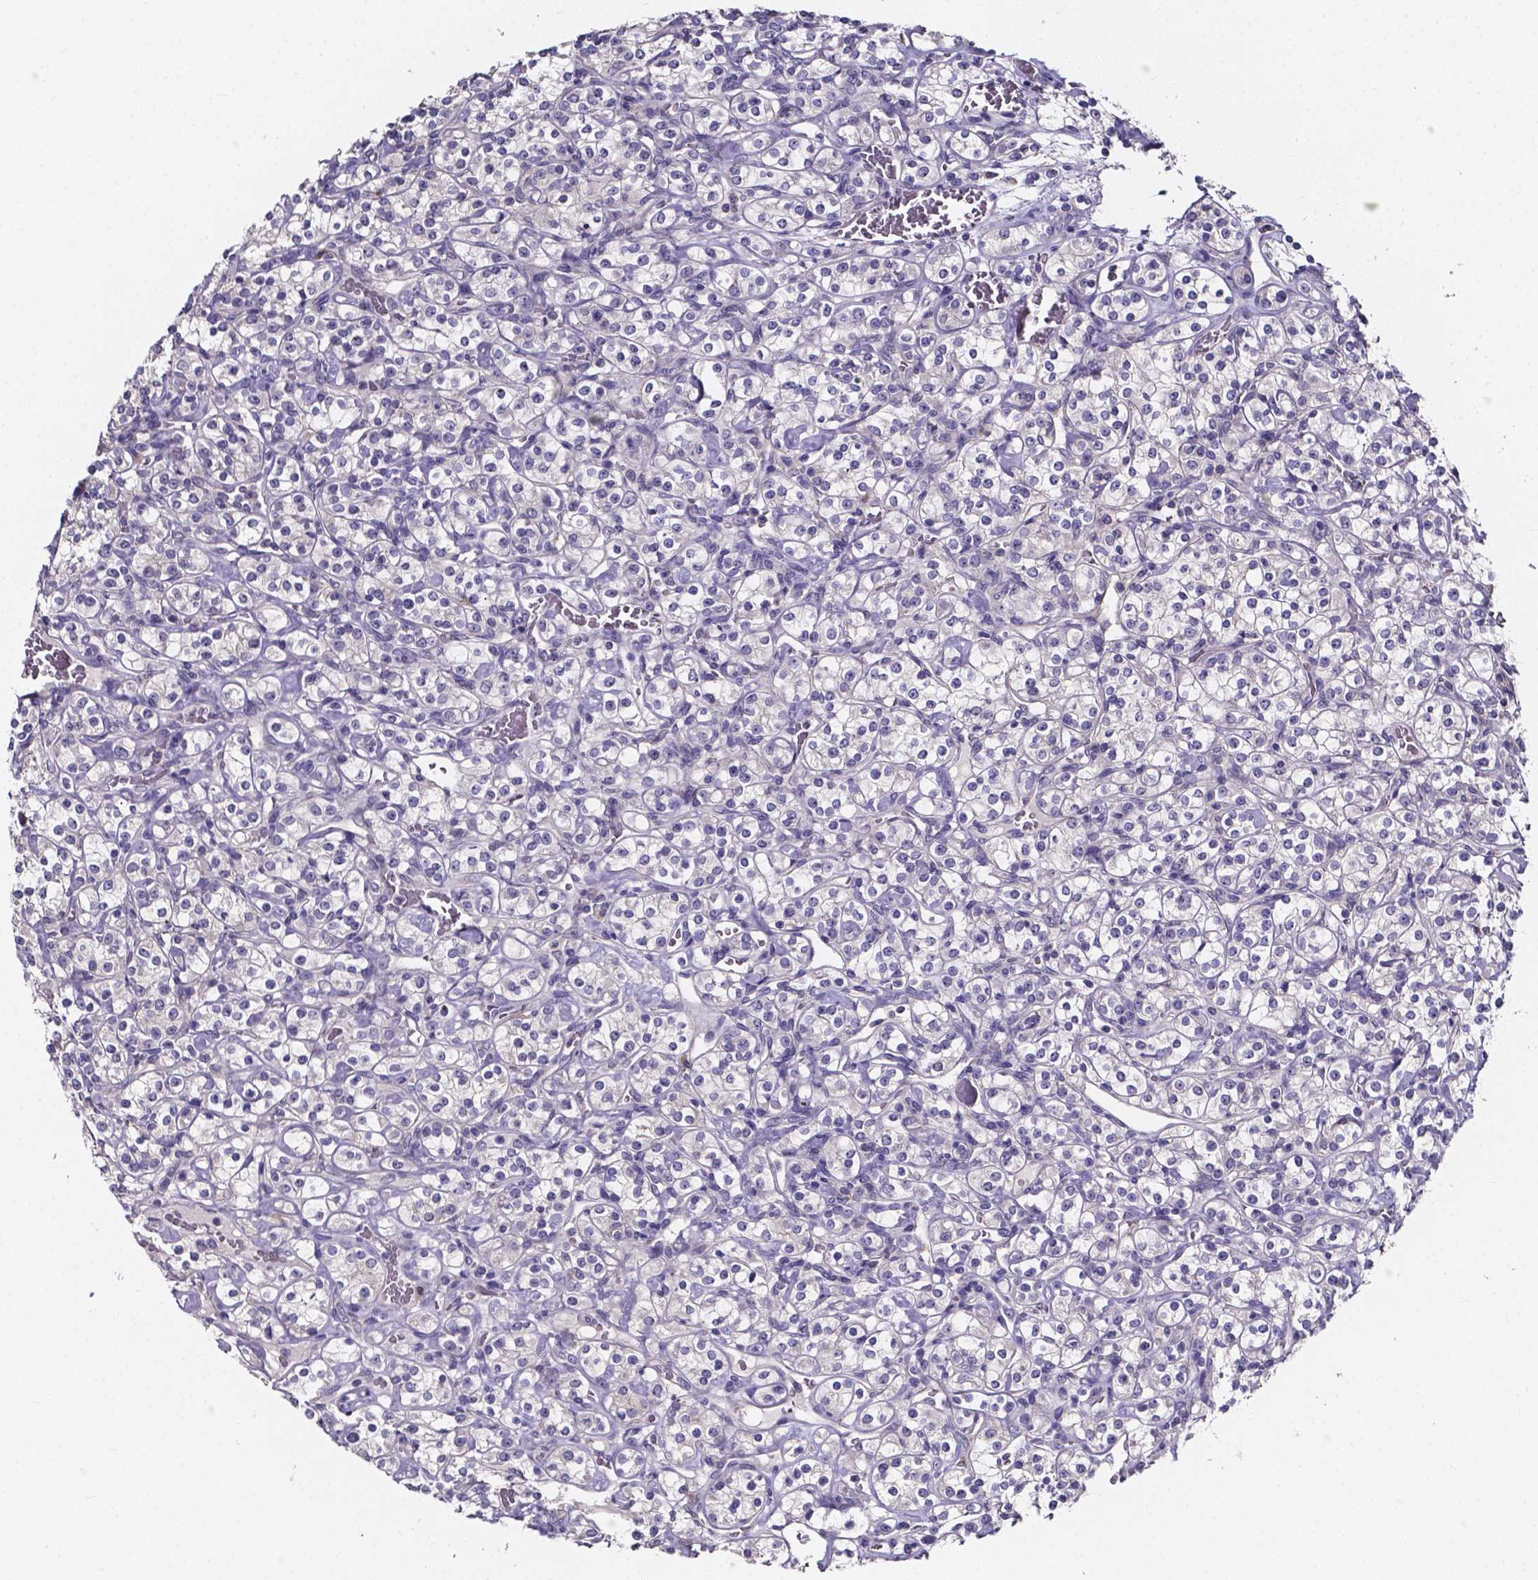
{"staining": {"intensity": "negative", "quantity": "none", "location": "none"}, "tissue": "renal cancer", "cell_type": "Tumor cells", "image_type": "cancer", "snomed": [{"axis": "morphology", "description": "Adenocarcinoma, NOS"}, {"axis": "topography", "description": "Kidney"}], "caption": "This is an immunohistochemistry micrograph of human renal cancer. There is no positivity in tumor cells.", "gene": "SPOCD1", "patient": {"sex": "male", "age": 77}}